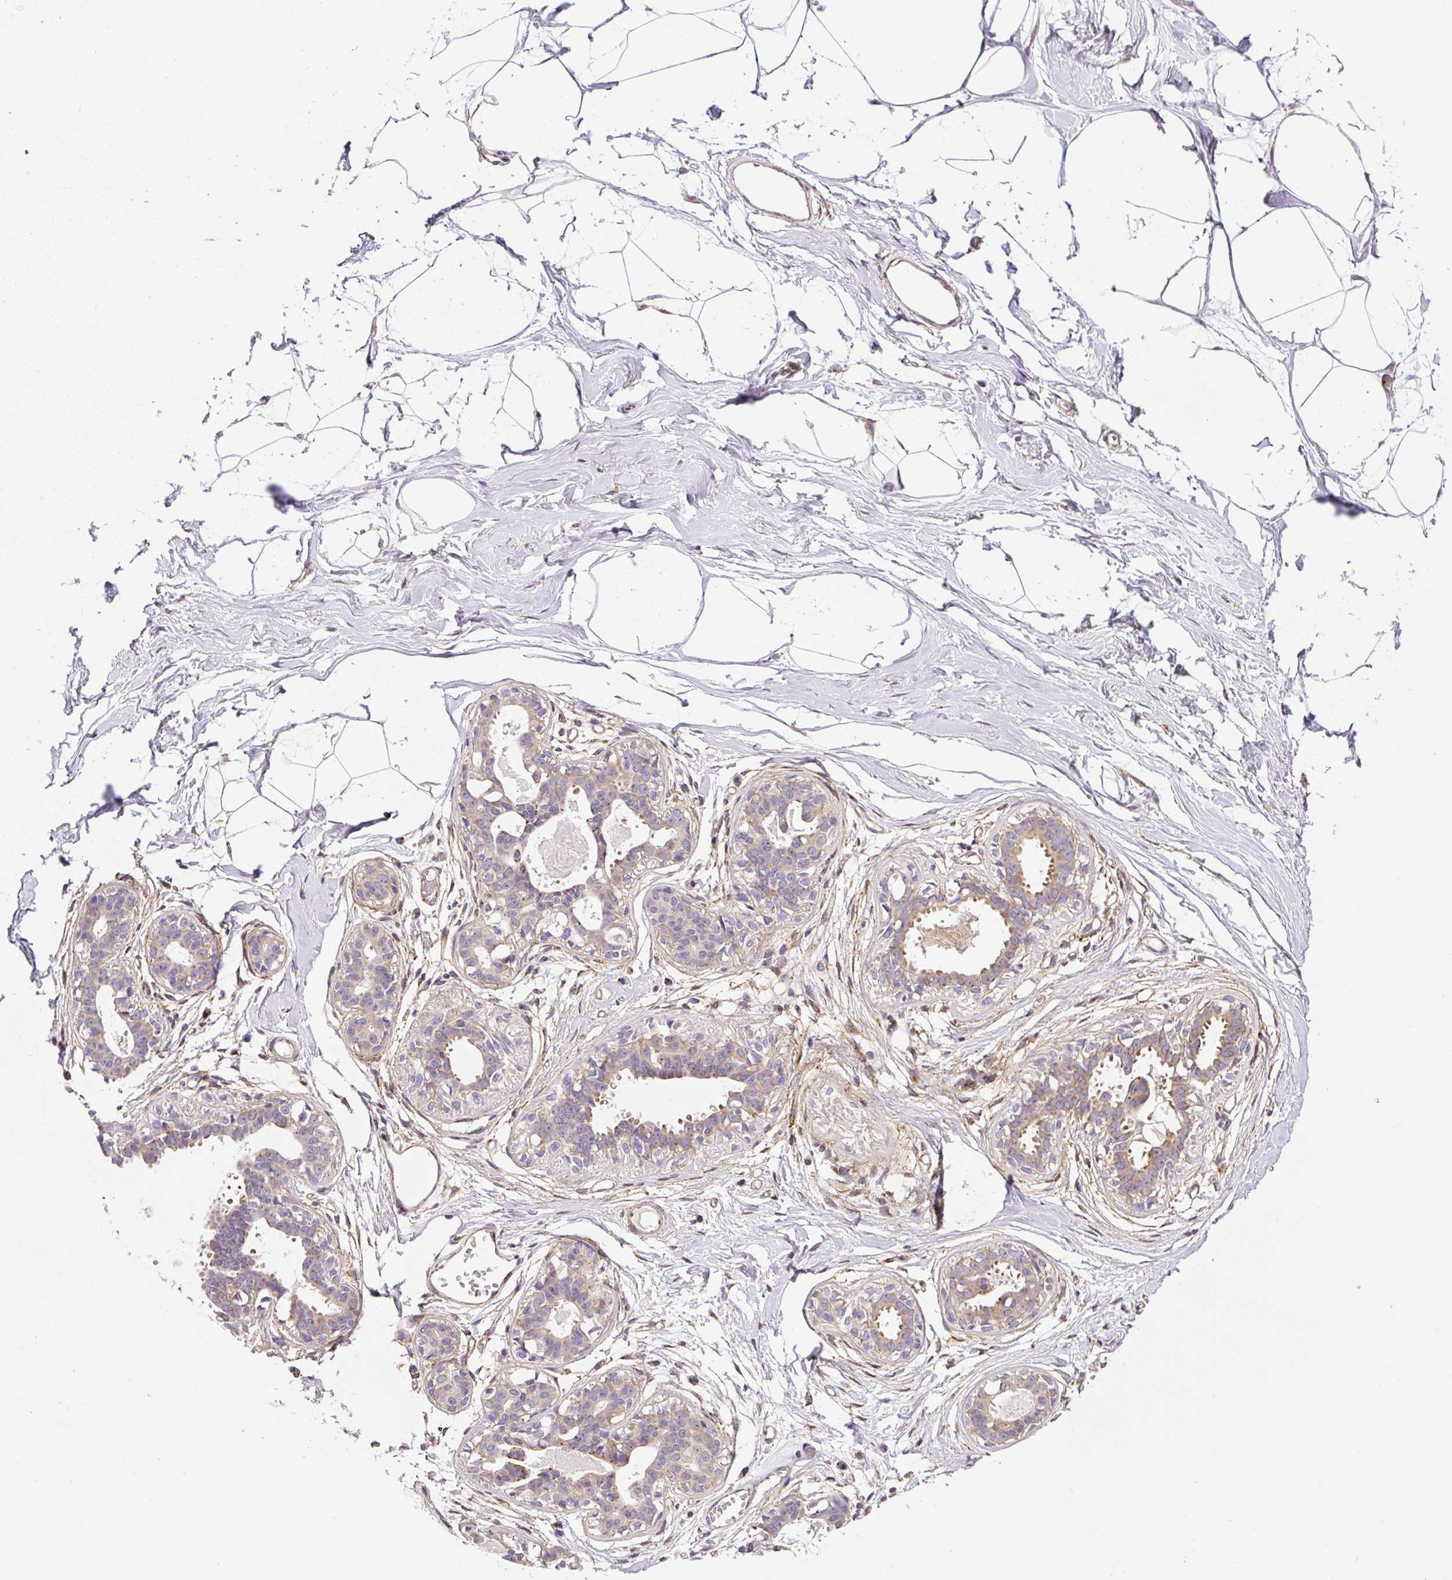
{"staining": {"intensity": "negative", "quantity": "none", "location": "none"}, "tissue": "breast", "cell_type": "Adipocytes", "image_type": "normal", "snomed": [{"axis": "morphology", "description": "Normal tissue, NOS"}, {"axis": "topography", "description": "Breast"}], "caption": "This is an IHC histopathology image of unremarkable human breast. There is no expression in adipocytes.", "gene": "RNF170", "patient": {"sex": "female", "age": 45}}